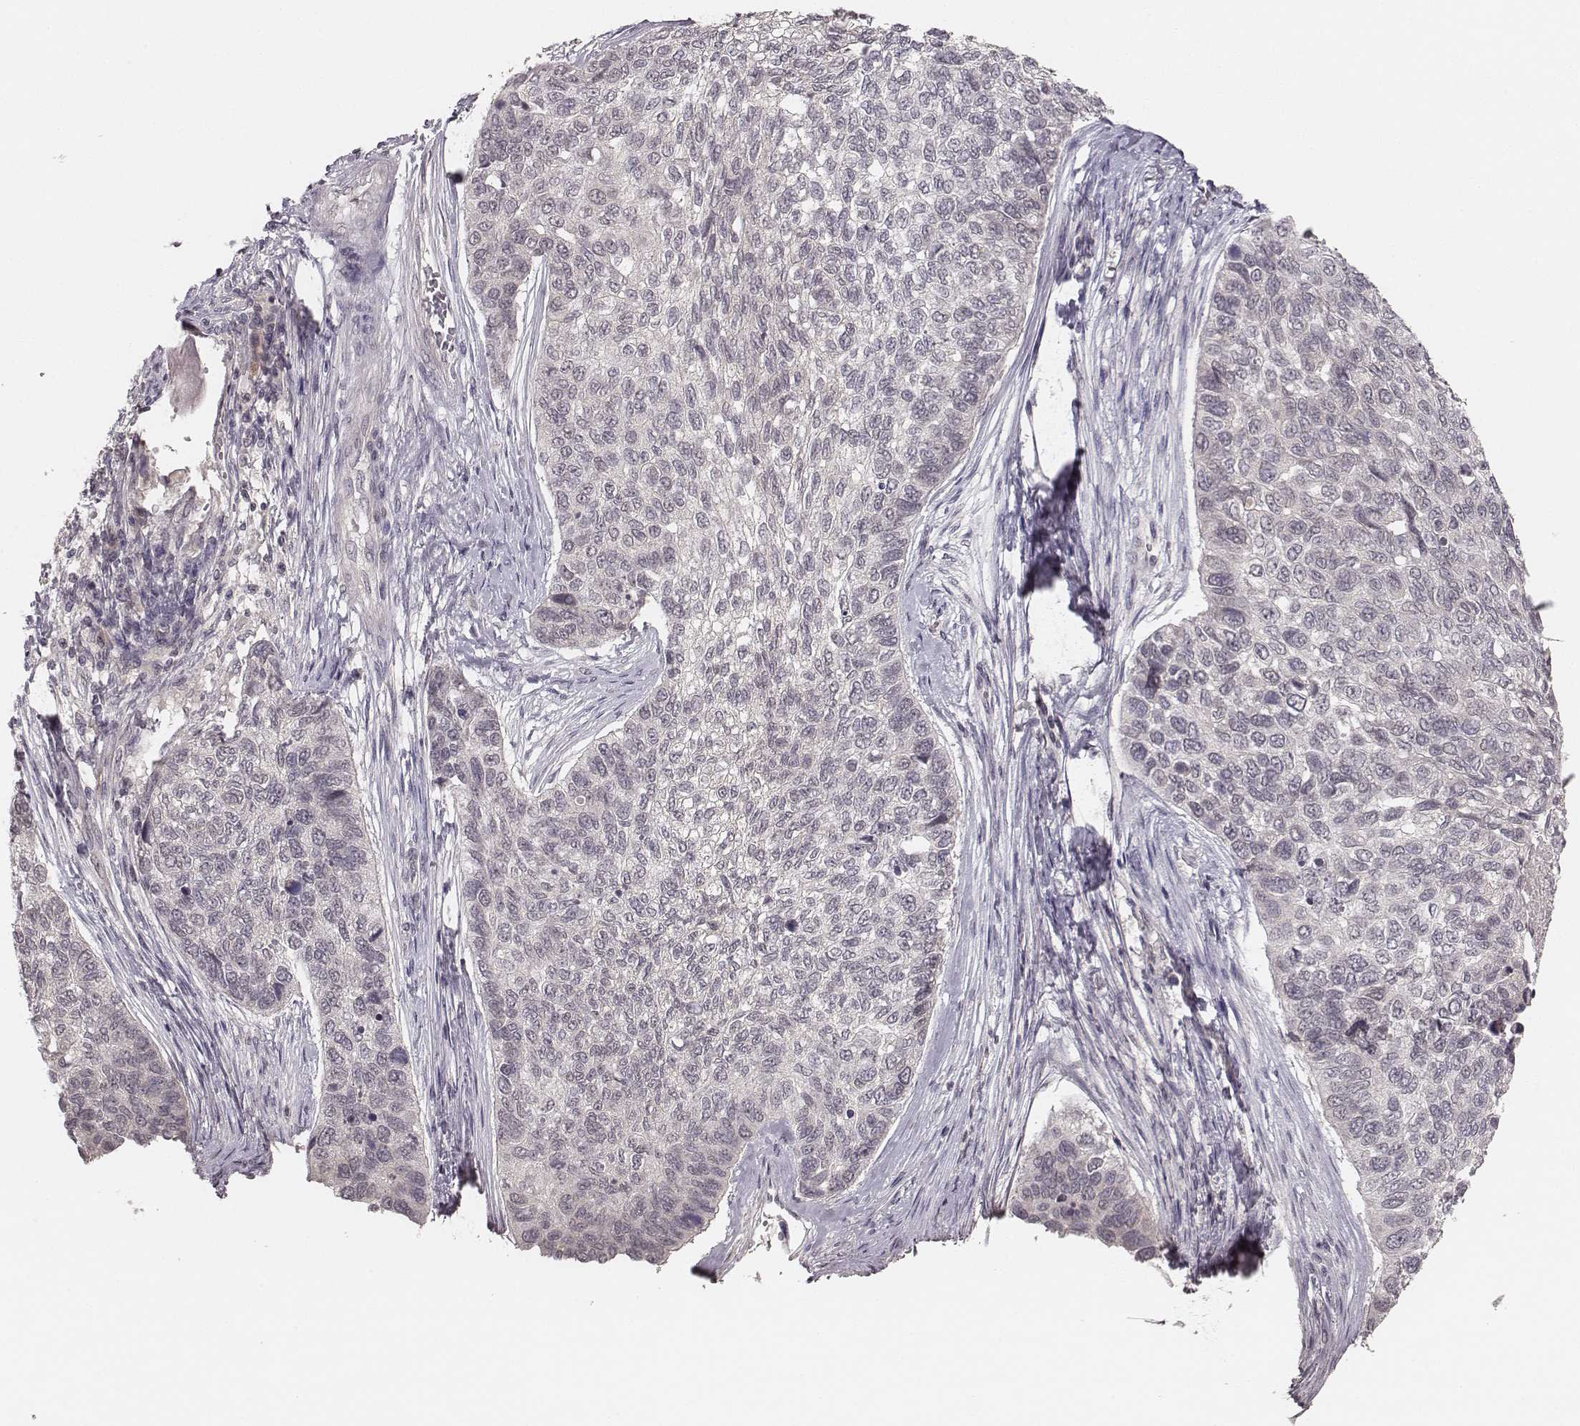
{"staining": {"intensity": "negative", "quantity": "none", "location": "none"}, "tissue": "lung cancer", "cell_type": "Tumor cells", "image_type": "cancer", "snomed": [{"axis": "morphology", "description": "Squamous cell carcinoma, NOS"}, {"axis": "topography", "description": "Lung"}], "caption": "High magnification brightfield microscopy of lung squamous cell carcinoma stained with DAB (3,3'-diaminobenzidine) (brown) and counterstained with hematoxylin (blue): tumor cells show no significant positivity.", "gene": "LY6K", "patient": {"sex": "male", "age": 69}}